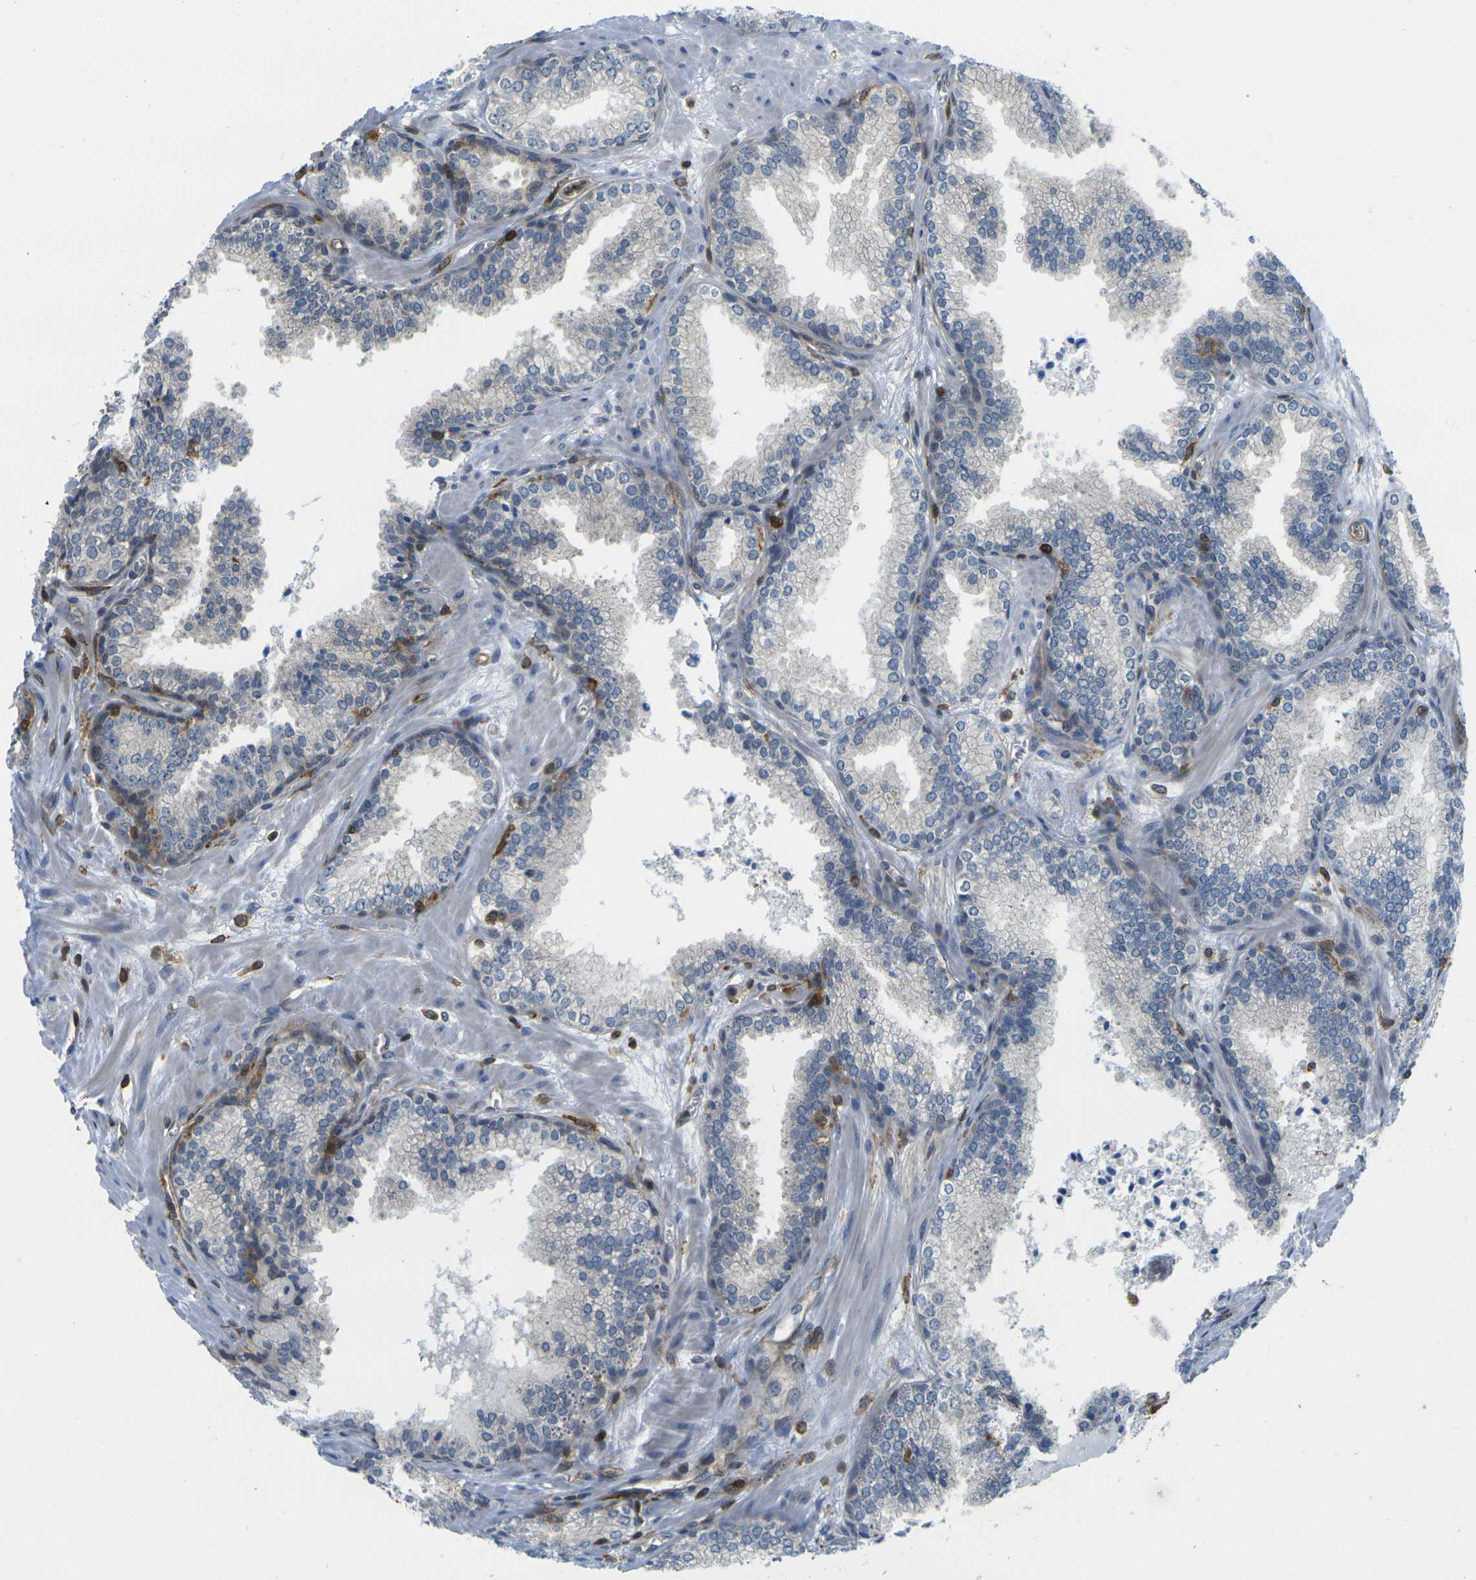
{"staining": {"intensity": "negative", "quantity": "none", "location": "none"}, "tissue": "prostate cancer", "cell_type": "Tumor cells", "image_type": "cancer", "snomed": [{"axis": "morphology", "description": "Adenocarcinoma, Low grade"}, {"axis": "topography", "description": "Prostate"}], "caption": "An immunohistochemistry image of prostate cancer (low-grade adenocarcinoma) is shown. There is no staining in tumor cells of prostate cancer (low-grade adenocarcinoma).", "gene": "LASP1", "patient": {"sex": "male", "age": 60}}